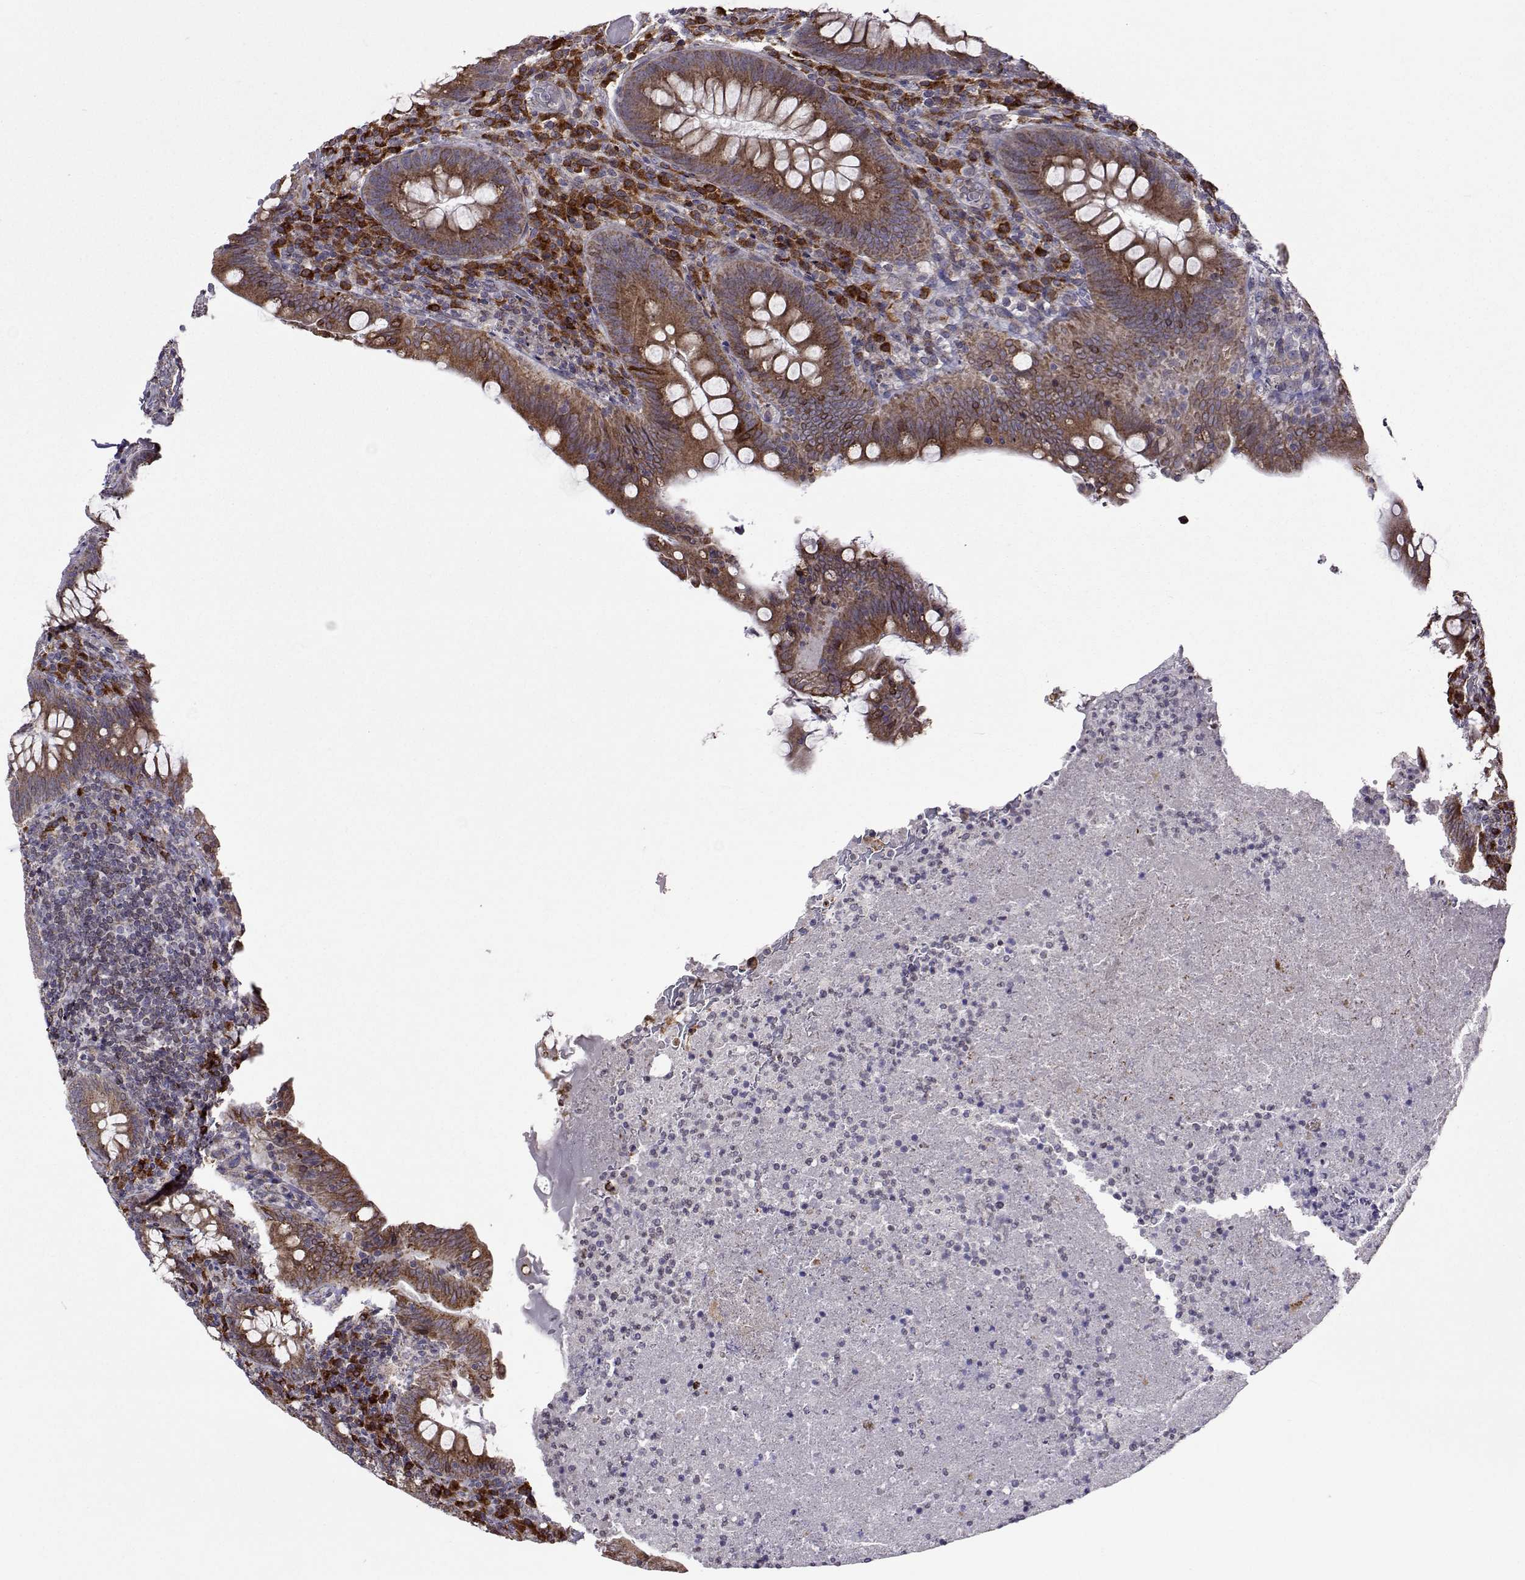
{"staining": {"intensity": "moderate", "quantity": ">75%", "location": "cytoplasmic/membranous"}, "tissue": "appendix", "cell_type": "Glandular cells", "image_type": "normal", "snomed": [{"axis": "morphology", "description": "Normal tissue, NOS"}, {"axis": "topography", "description": "Appendix"}], "caption": "DAB immunohistochemical staining of normal human appendix demonstrates moderate cytoplasmic/membranous protein staining in approximately >75% of glandular cells.", "gene": "PGRMC2", "patient": {"sex": "male", "age": 47}}